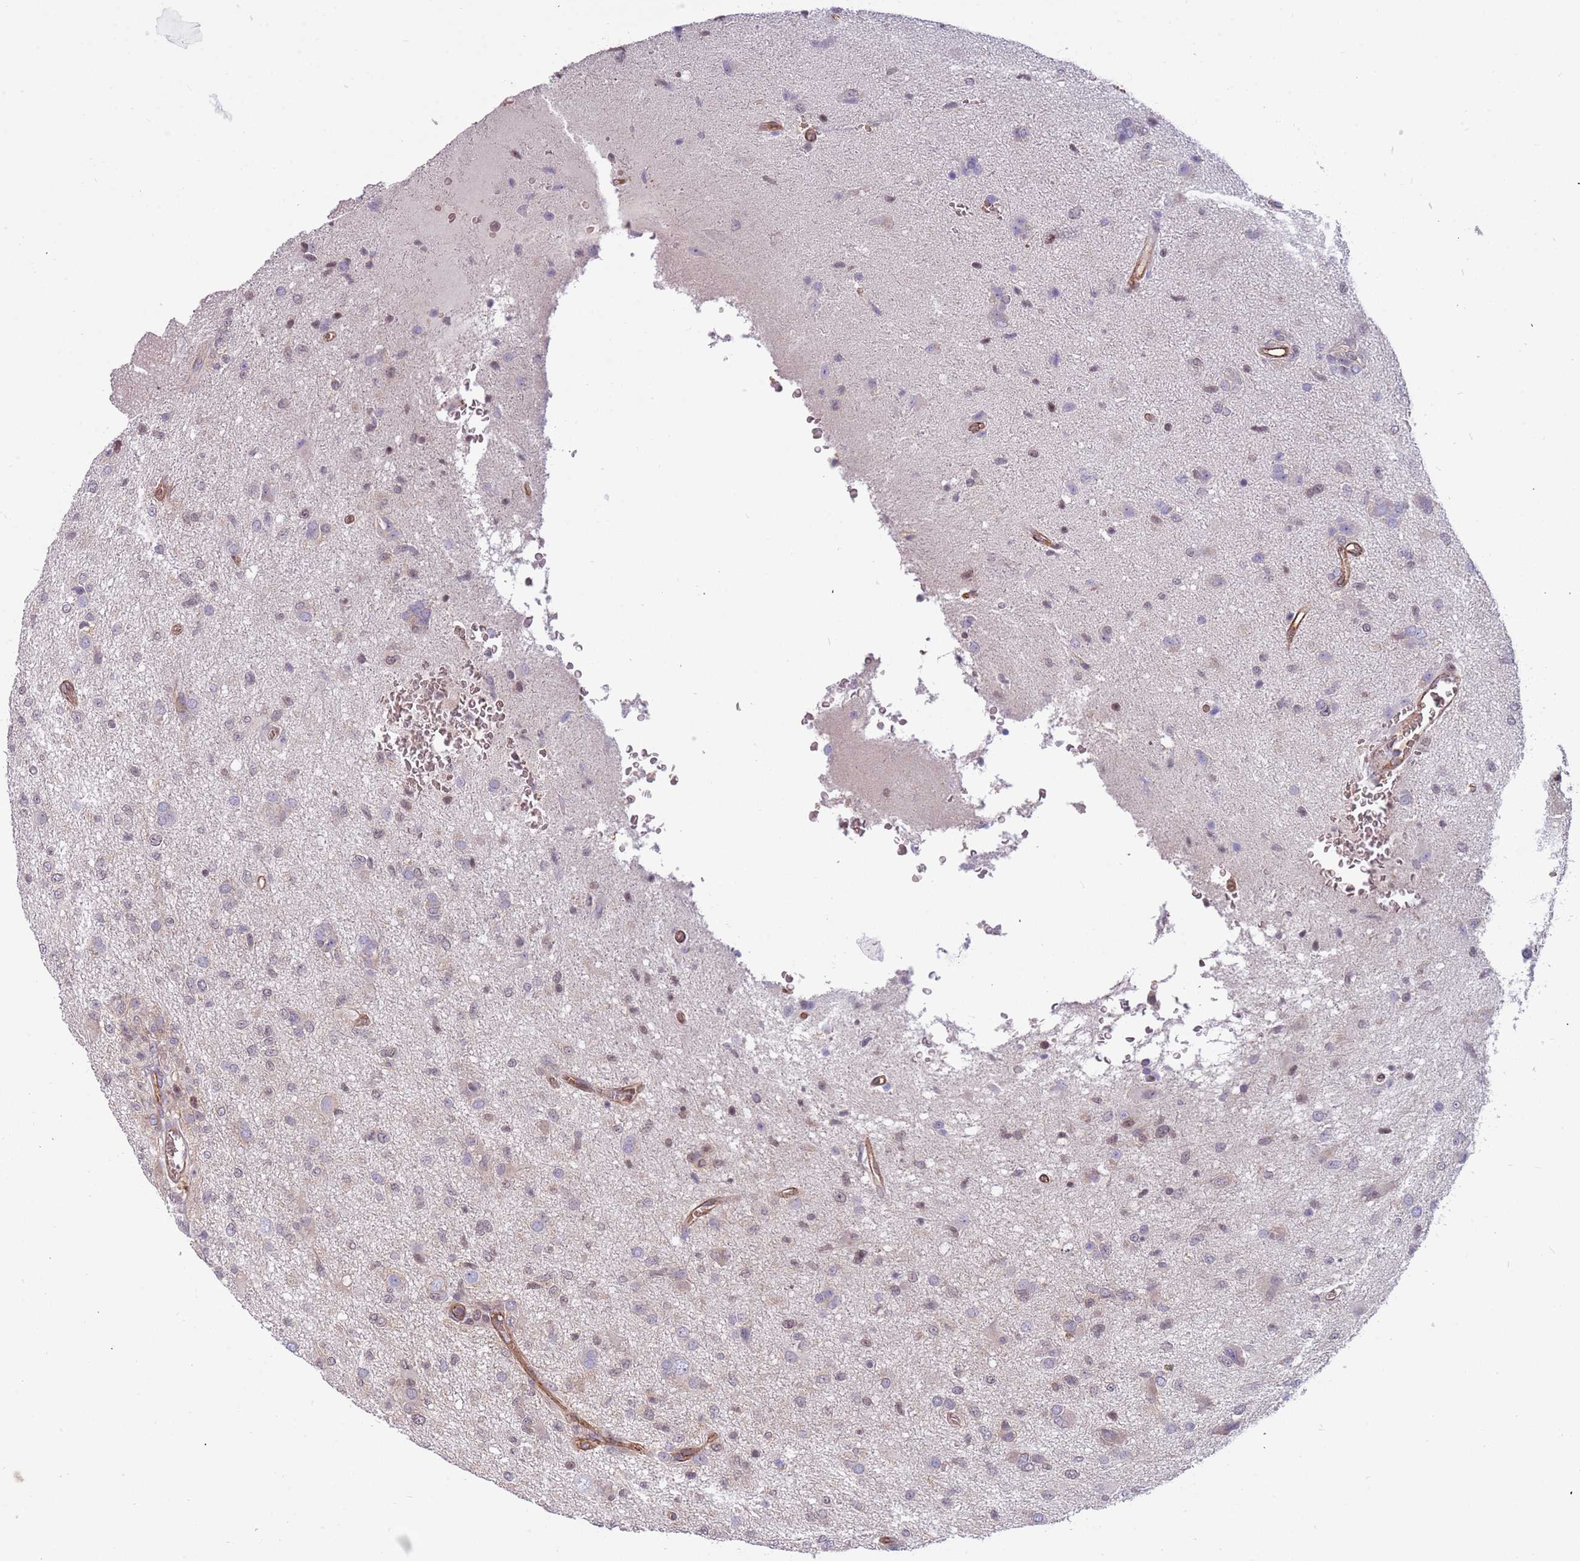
{"staining": {"intensity": "negative", "quantity": "none", "location": "none"}, "tissue": "glioma", "cell_type": "Tumor cells", "image_type": "cancer", "snomed": [{"axis": "morphology", "description": "Glioma, malignant, High grade"}, {"axis": "topography", "description": "Brain"}], "caption": "Protein analysis of malignant glioma (high-grade) reveals no significant positivity in tumor cells. (Brightfield microscopy of DAB IHC at high magnification).", "gene": "ARHGEF5", "patient": {"sex": "female", "age": 57}}